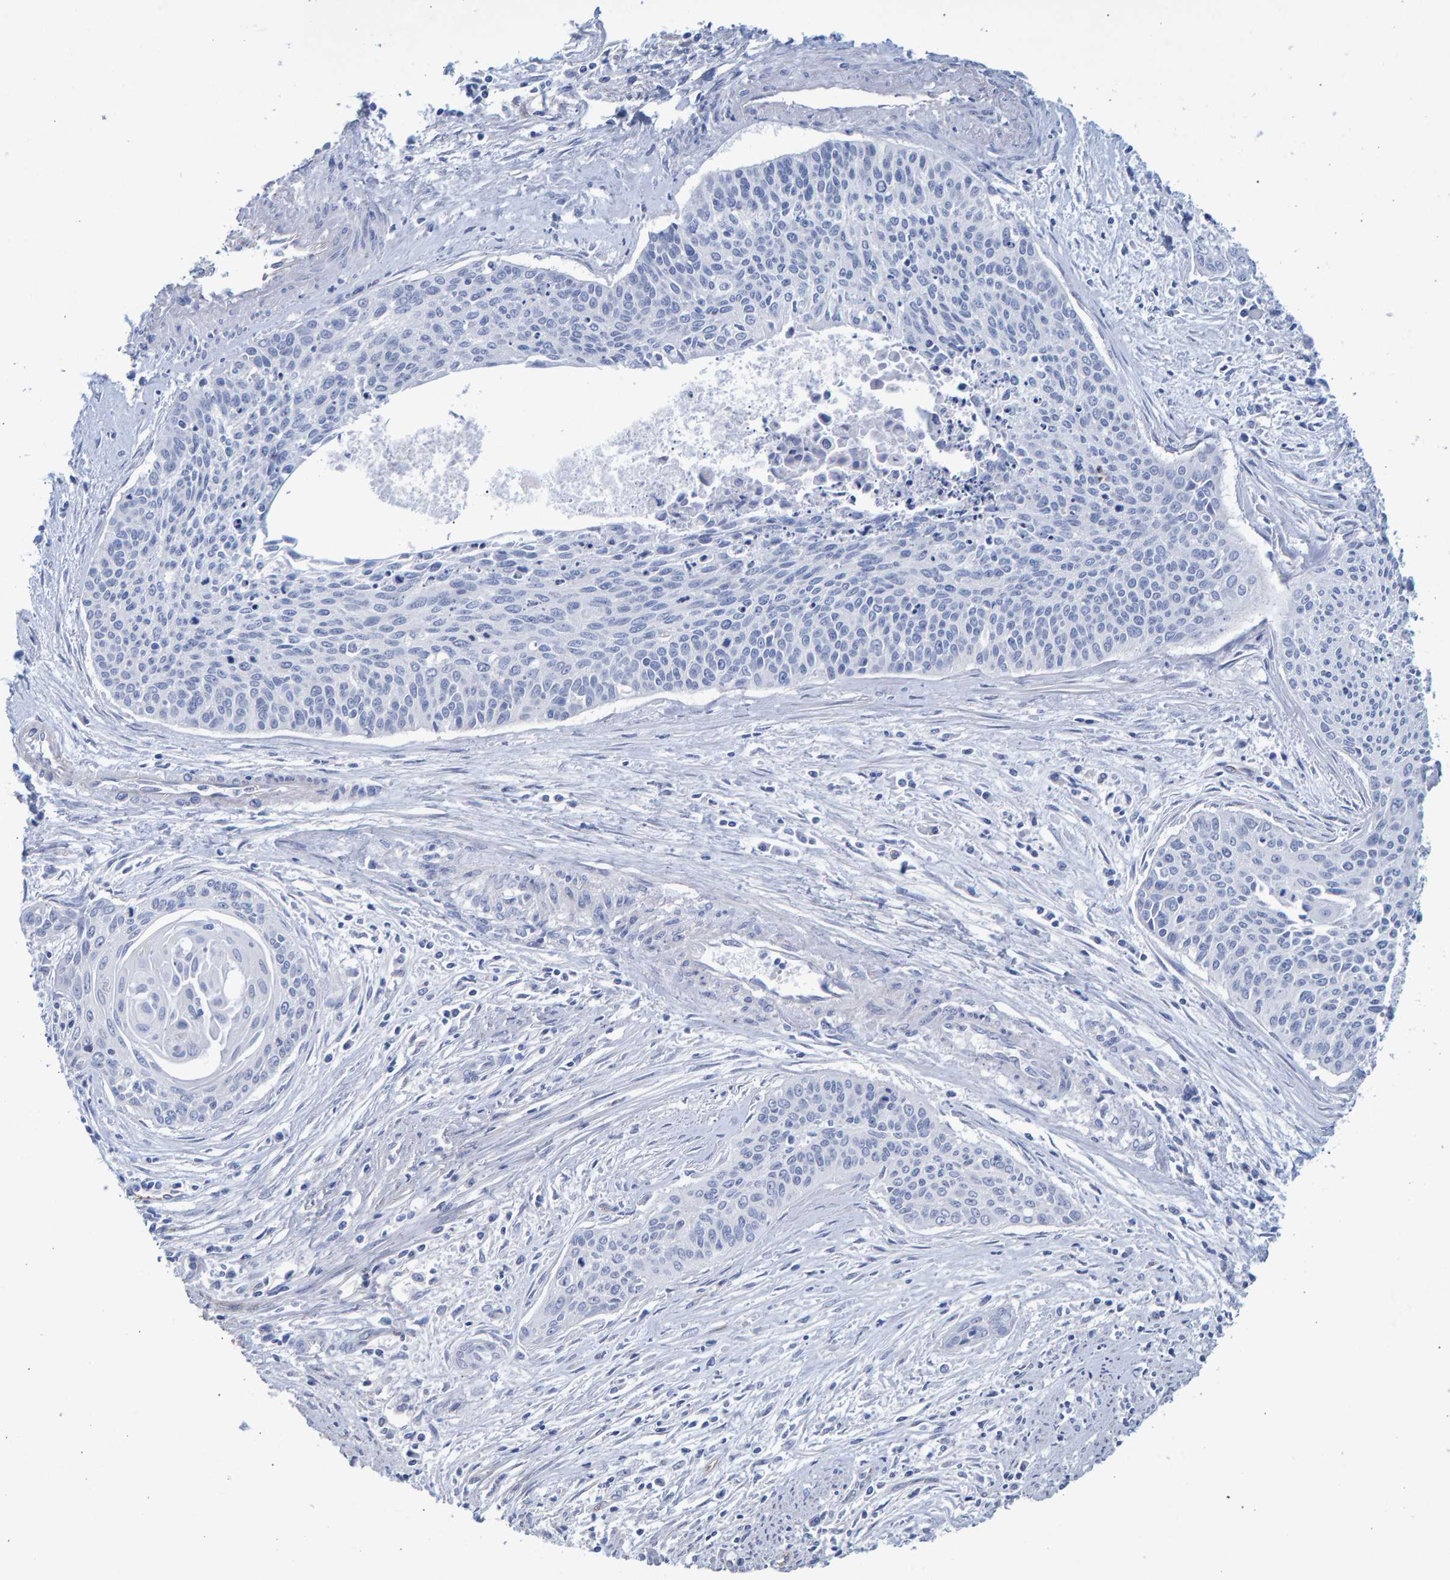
{"staining": {"intensity": "negative", "quantity": "none", "location": "none"}, "tissue": "cervical cancer", "cell_type": "Tumor cells", "image_type": "cancer", "snomed": [{"axis": "morphology", "description": "Squamous cell carcinoma, NOS"}, {"axis": "topography", "description": "Cervix"}], "caption": "Cervical cancer (squamous cell carcinoma) was stained to show a protein in brown. There is no significant positivity in tumor cells.", "gene": "SLC34A3", "patient": {"sex": "female", "age": 55}}